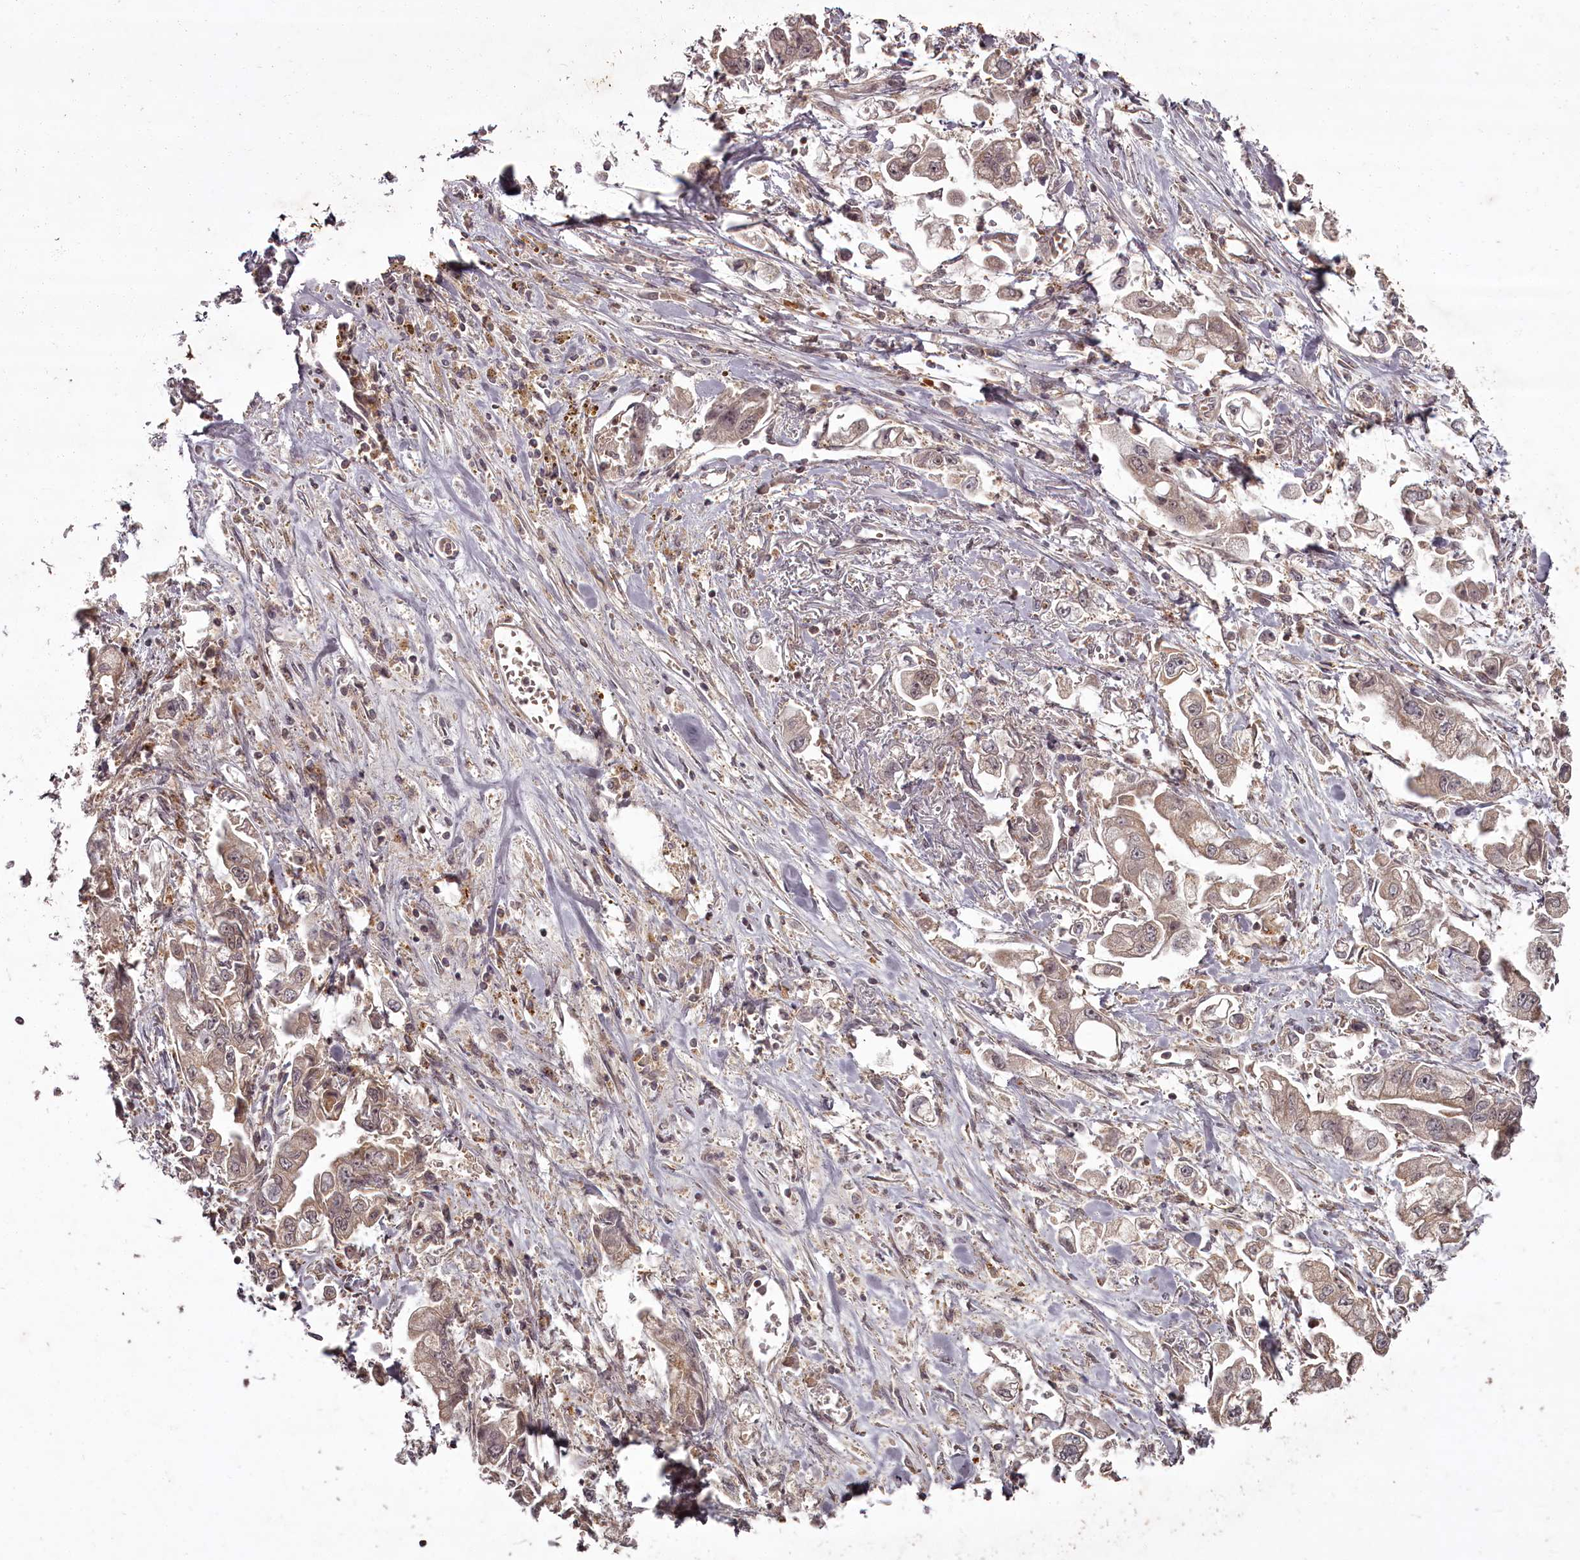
{"staining": {"intensity": "weak", "quantity": "25%-75%", "location": "cytoplasmic/membranous"}, "tissue": "stomach cancer", "cell_type": "Tumor cells", "image_type": "cancer", "snomed": [{"axis": "morphology", "description": "Adenocarcinoma, NOS"}, {"axis": "topography", "description": "Stomach"}], "caption": "IHC (DAB (3,3'-diaminobenzidine)) staining of human stomach cancer shows weak cytoplasmic/membranous protein staining in about 25%-75% of tumor cells. (DAB (3,3'-diaminobenzidine) IHC with brightfield microscopy, high magnification).", "gene": "PCBP2", "patient": {"sex": "male", "age": 62}}